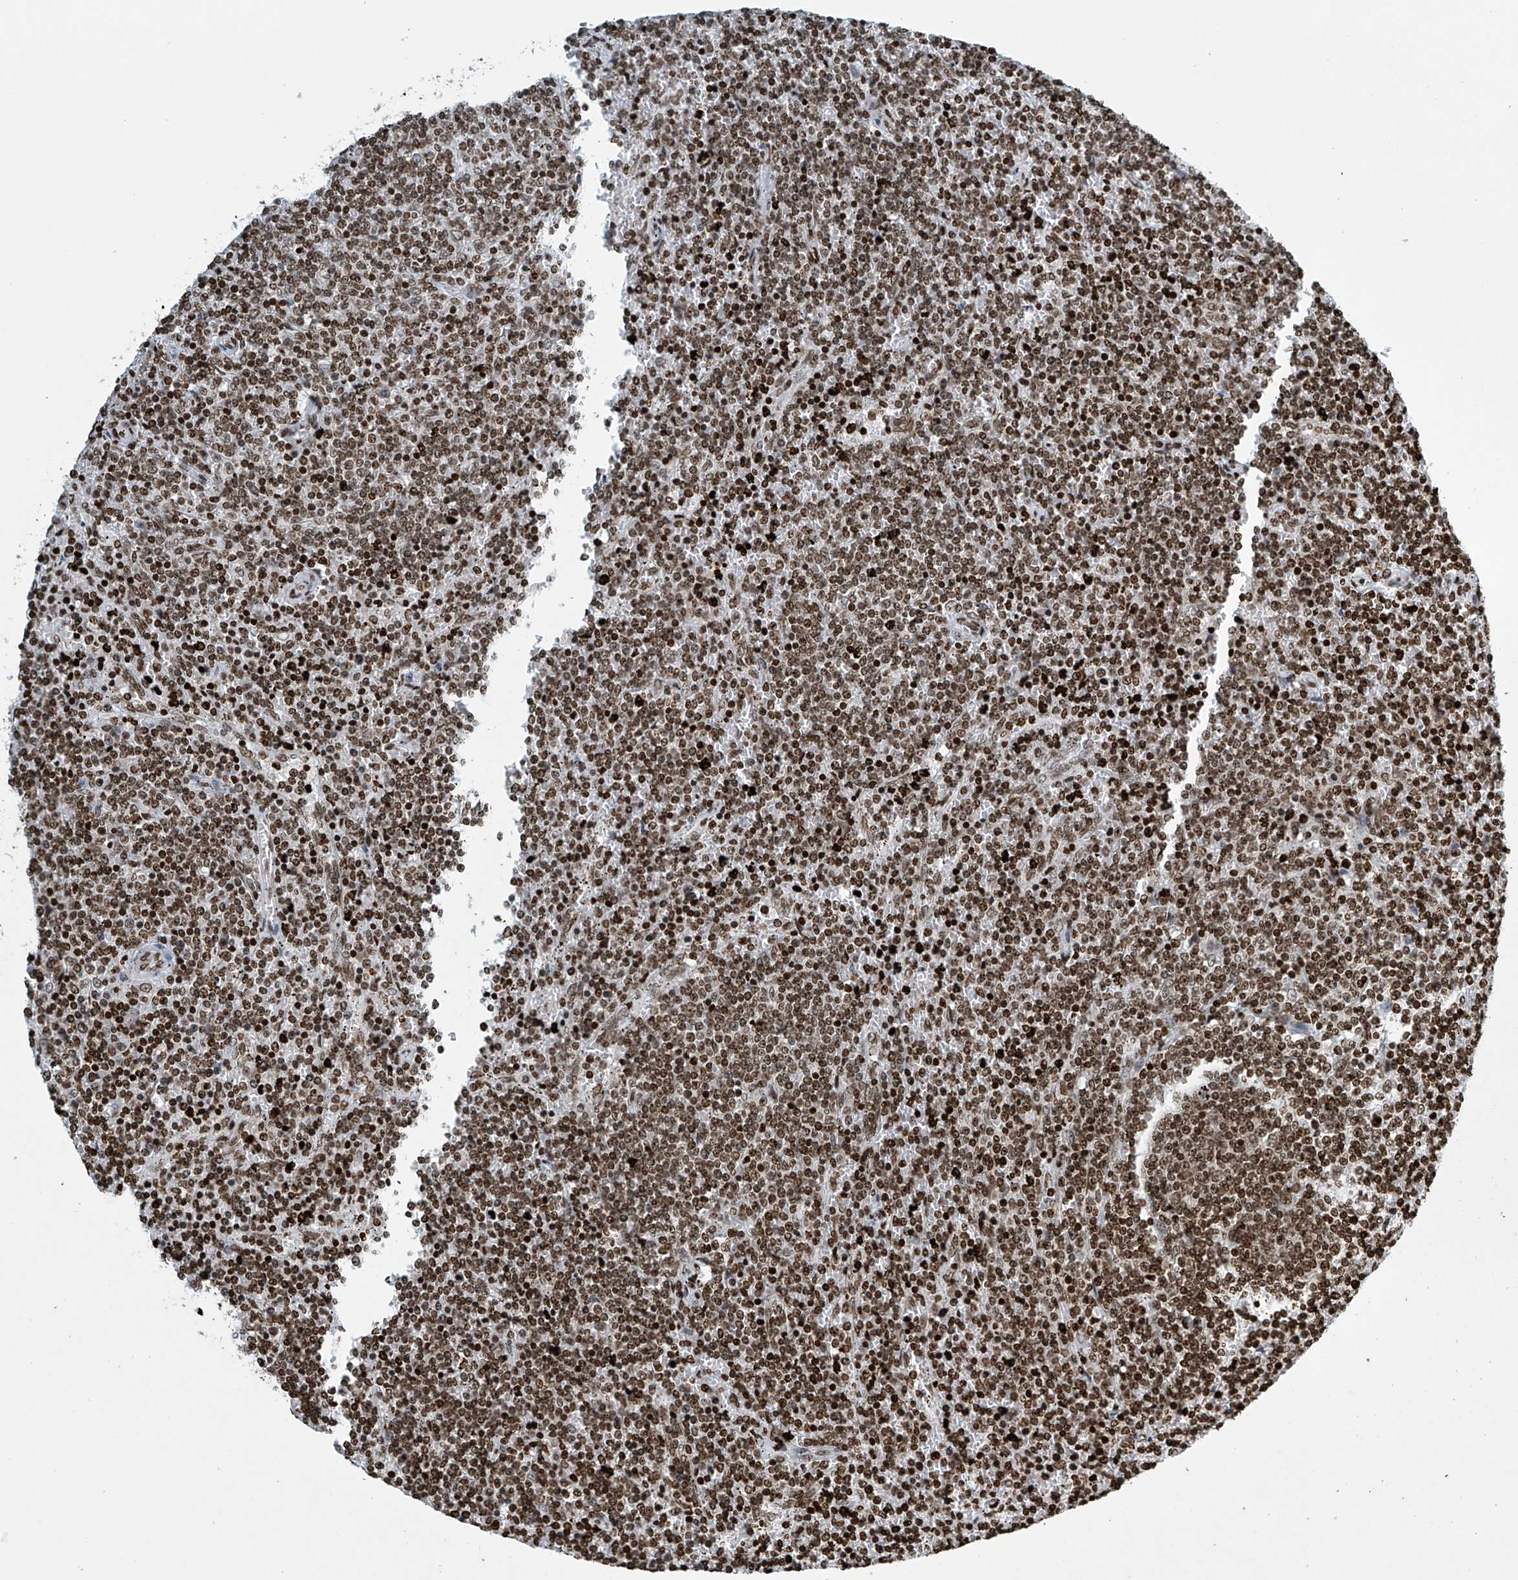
{"staining": {"intensity": "strong", "quantity": ">75%", "location": "nuclear"}, "tissue": "lymphoma", "cell_type": "Tumor cells", "image_type": "cancer", "snomed": [{"axis": "morphology", "description": "Malignant lymphoma, non-Hodgkin's type, Low grade"}, {"axis": "topography", "description": "Spleen"}], "caption": "This is an image of immunohistochemistry staining of malignant lymphoma, non-Hodgkin's type (low-grade), which shows strong staining in the nuclear of tumor cells.", "gene": "H4C16", "patient": {"sex": "female", "age": 50}}